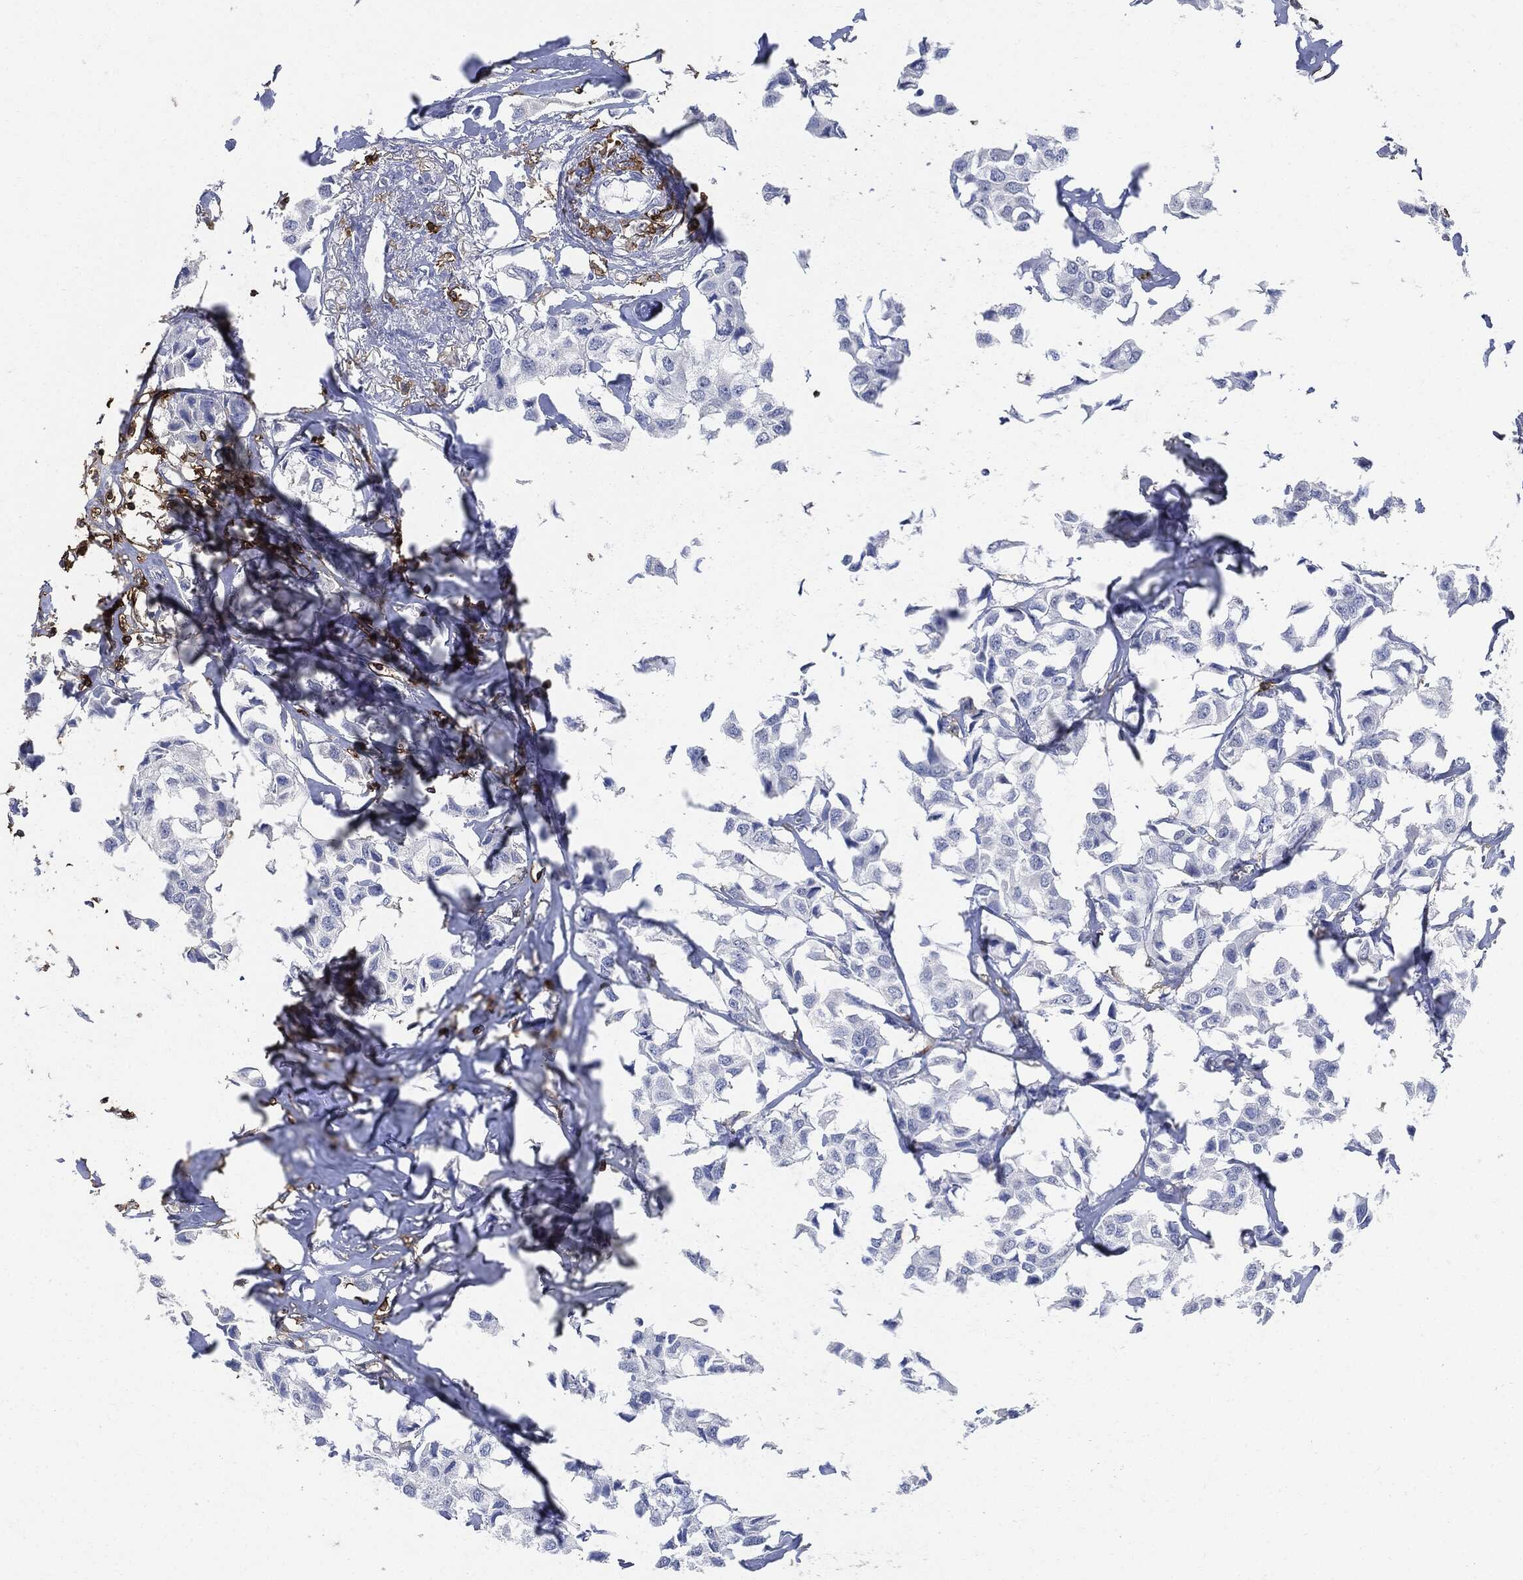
{"staining": {"intensity": "negative", "quantity": "none", "location": "none"}, "tissue": "breast cancer", "cell_type": "Tumor cells", "image_type": "cancer", "snomed": [{"axis": "morphology", "description": "Duct carcinoma"}, {"axis": "topography", "description": "Breast"}], "caption": "Tumor cells show no significant expression in intraductal carcinoma (breast). The staining is performed using DAB (3,3'-diaminobenzidine) brown chromogen with nuclei counter-stained in using hematoxylin.", "gene": "PTPRC", "patient": {"sex": "female", "age": 80}}